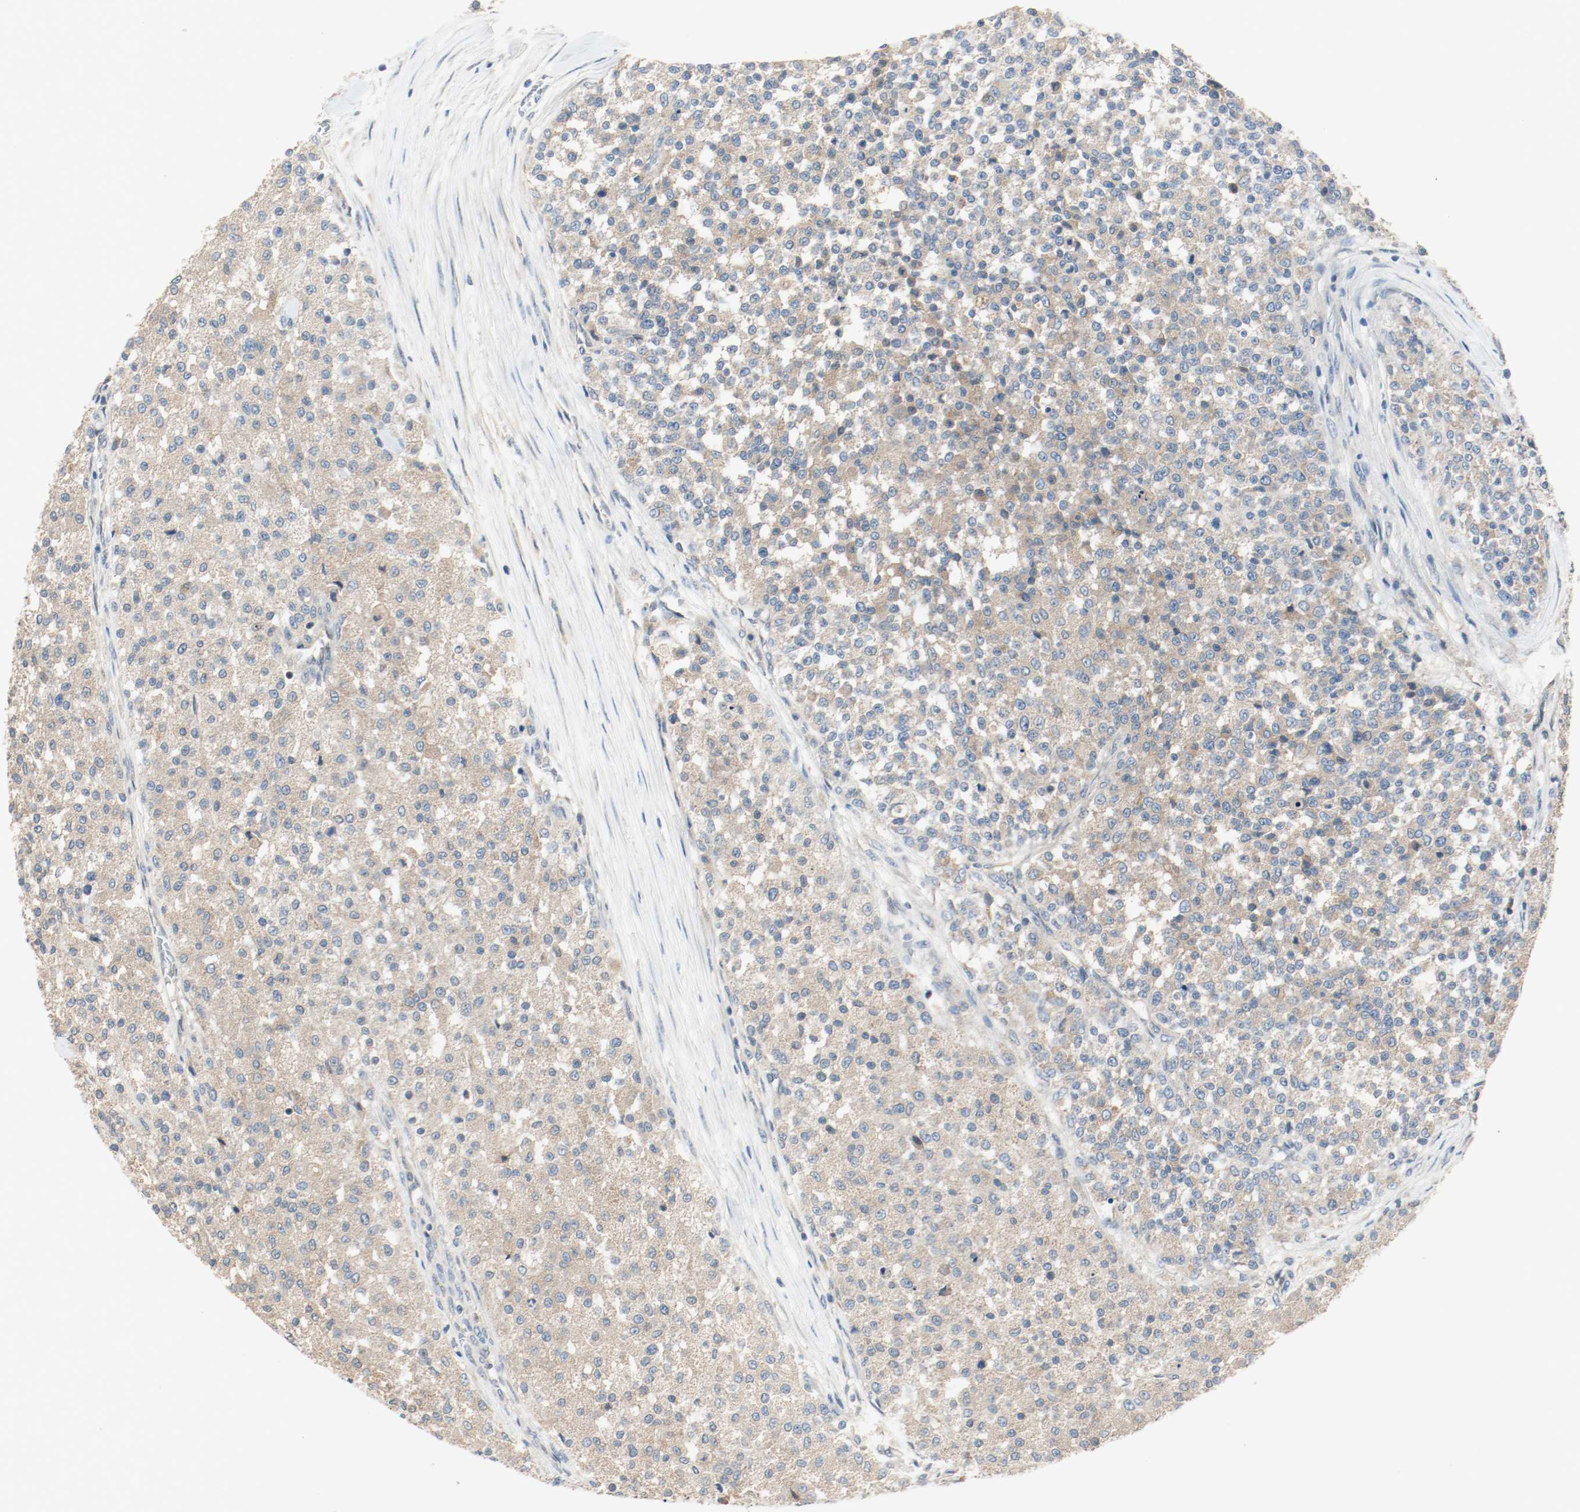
{"staining": {"intensity": "weak", "quantity": ">75%", "location": "cytoplasmic/membranous"}, "tissue": "testis cancer", "cell_type": "Tumor cells", "image_type": "cancer", "snomed": [{"axis": "morphology", "description": "Seminoma, NOS"}, {"axis": "topography", "description": "Testis"}], "caption": "Immunohistochemical staining of human testis cancer demonstrates low levels of weak cytoplasmic/membranous protein expression in approximately >75% of tumor cells. (DAB IHC, brown staining for protein, blue staining for nuclei).", "gene": "MELTF", "patient": {"sex": "male", "age": 59}}